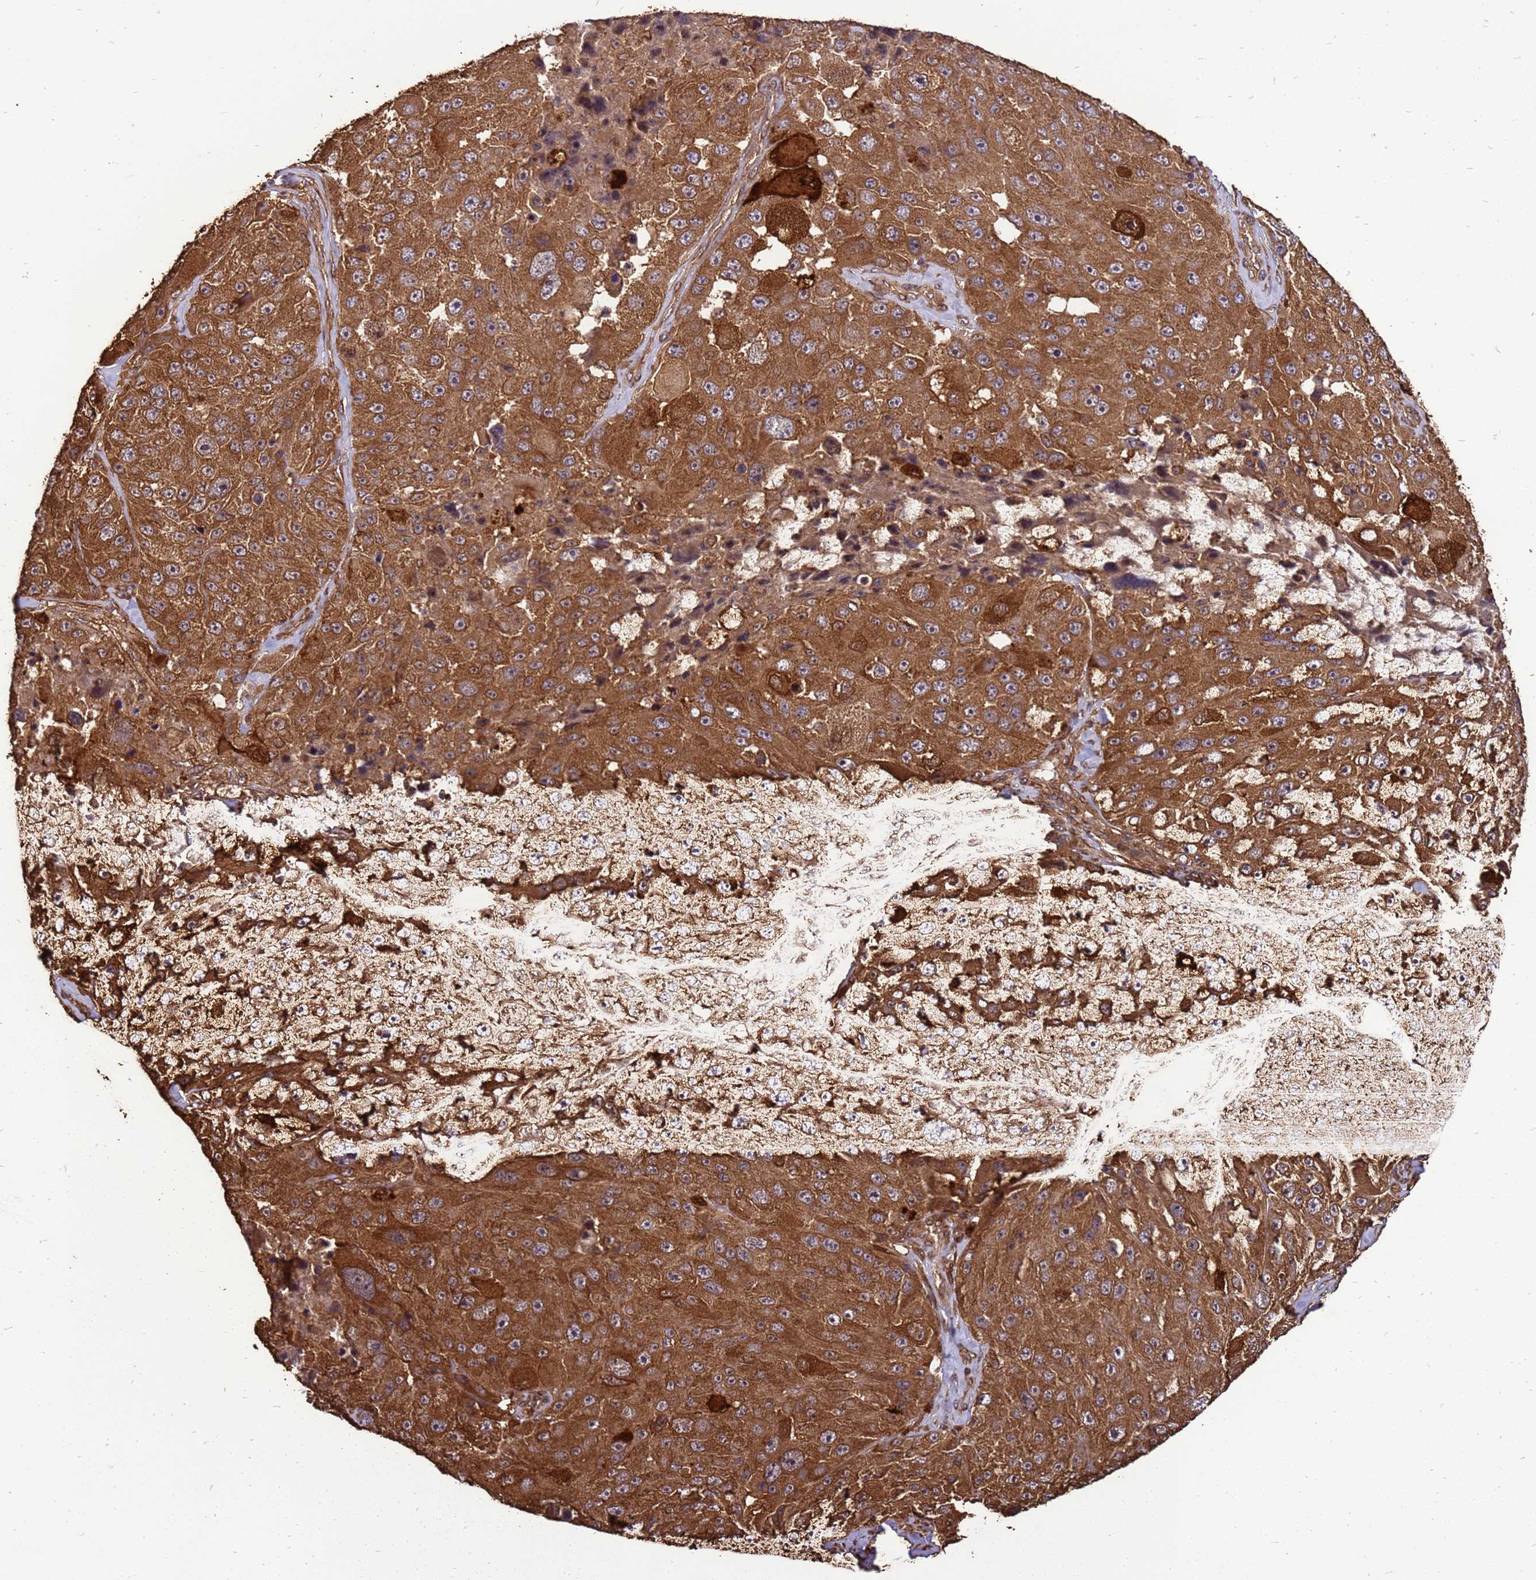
{"staining": {"intensity": "strong", "quantity": ">75%", "location": "cytoplasmic/membranous"}, "tissue": "melanoma", "cell_type": "Tumor cells", "image_type": "cancer", "snomed": [{"axis": "morphology", "description": "Malignant melanoma, Metastatic site"}, {"axis": "topography", "description": "Lymph node"}], "caption": "Immunohistochemical staining of melanoma shows strong cytoplasmic/membranous protein staining in approximately >75% of tumor cells.", "gene": "ZNF618", "patient": {"sex": "male", "age": 62}}